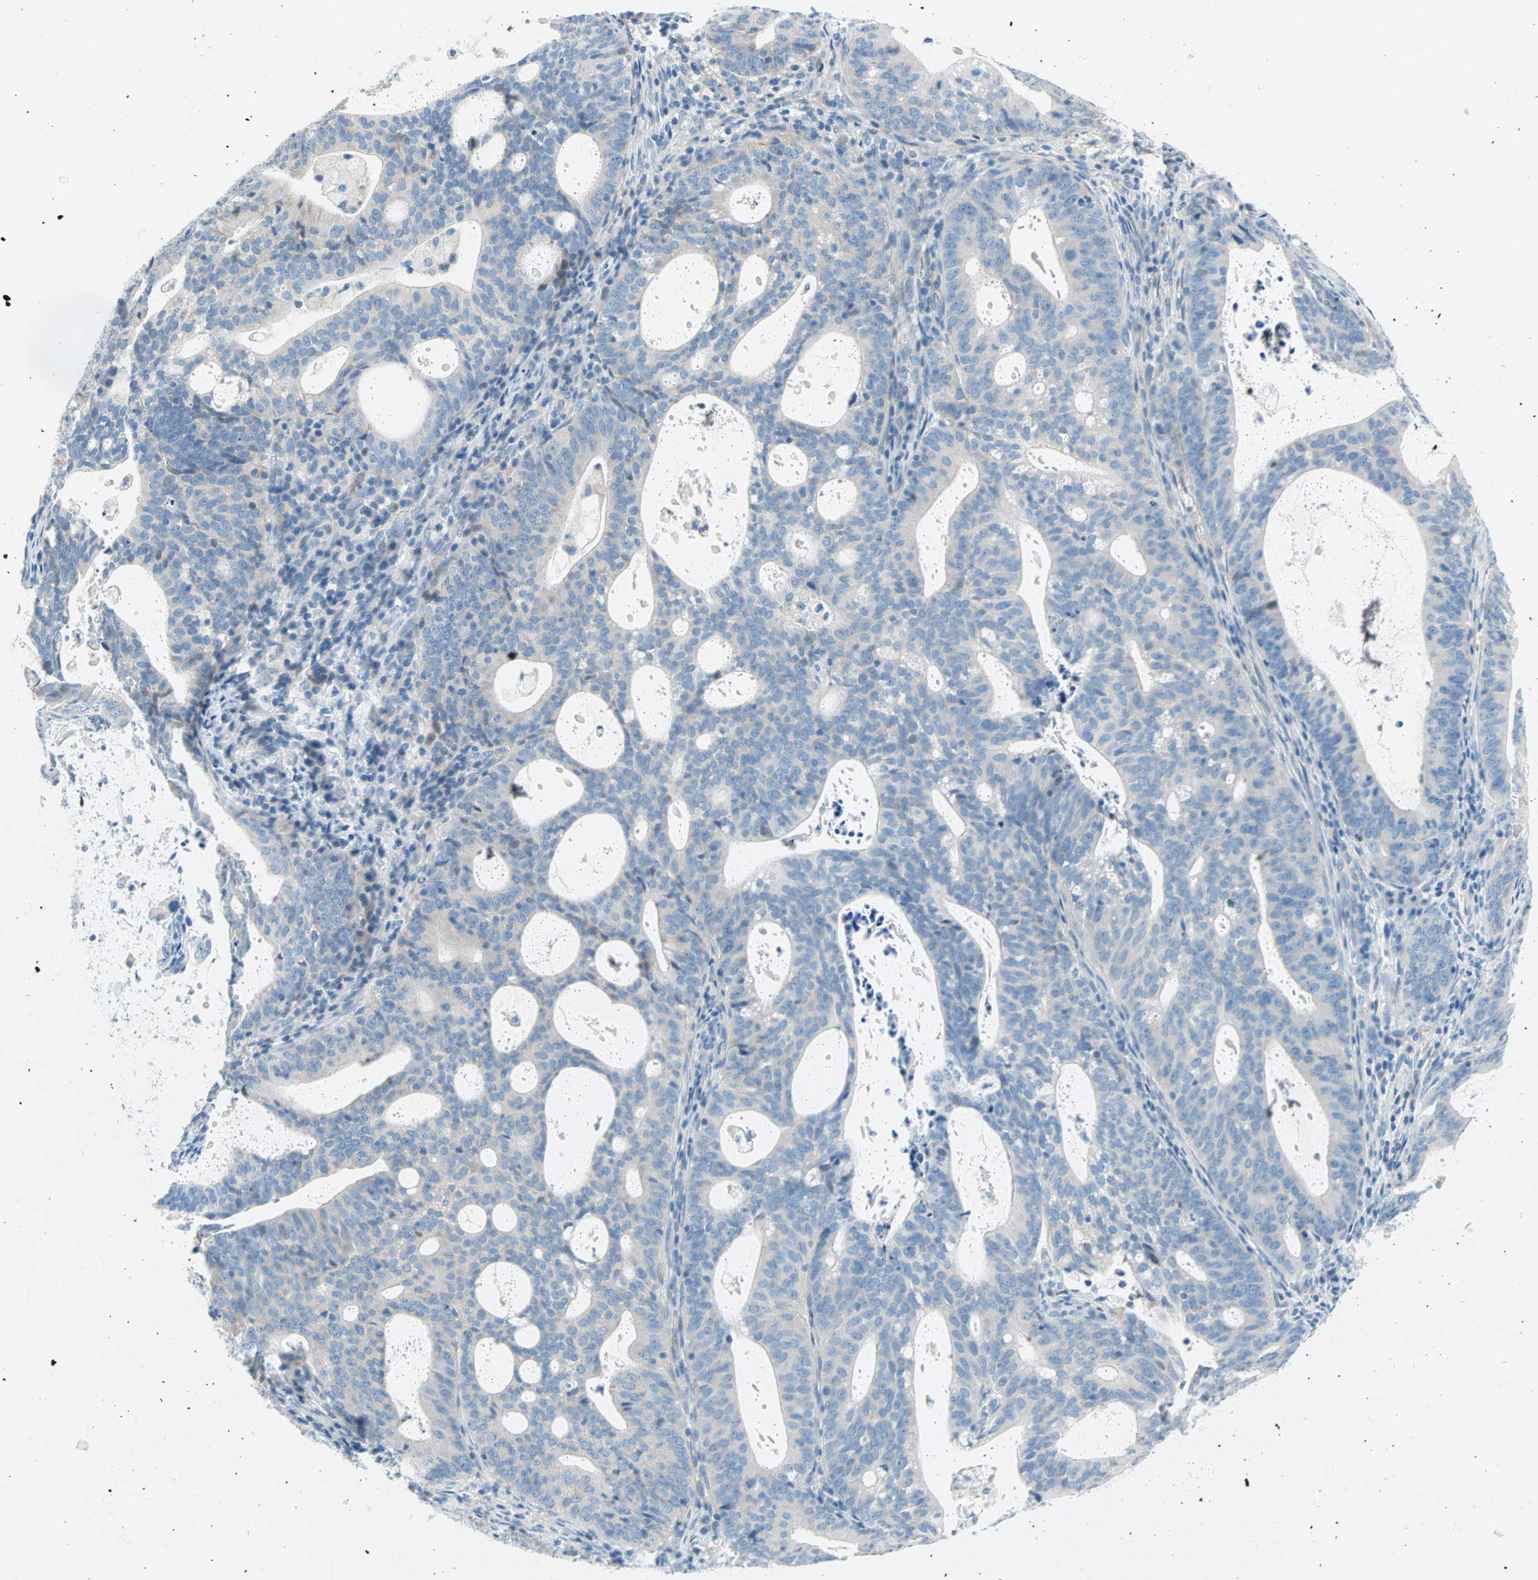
{"staining": {"intensity": "negative", "quantity": "none", "location": "none"}, "tissue": "endometrial cancer", "cell_type": "Tumor cells", "image_type": "cancer", "snomed": [{"axis": "morphology", "description": "Adenocarcinoma, NOS"}, {"axis": "topography", "description": "Uterus"}], "caption": "DAB immunohistochemical staining of endometrial cancer (adenocarcinoma) exhibits no significant expression in tumor cells.", "gene": "TMEM163", "patient": {"sex": "female", "age": 83}}